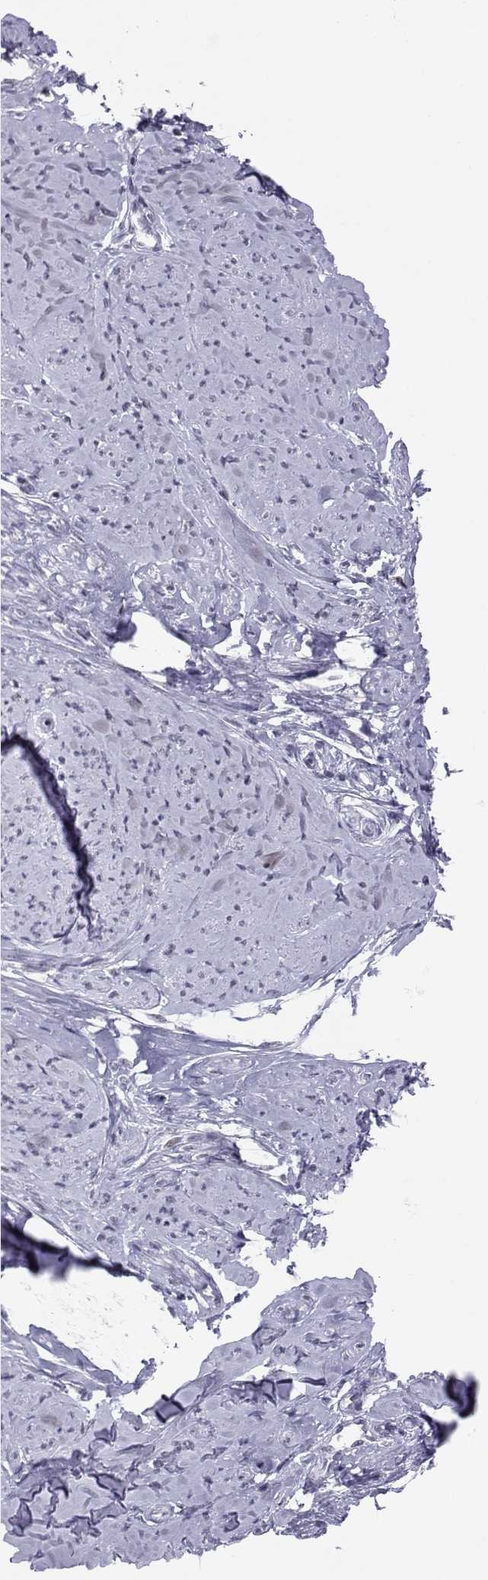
{"staining": {"intensity": "weak", "quantity": "<25%", "location": "nuclear"}, "tissue": "smooth muscle", "cell_type": "Smooth muscle cells", "image_type": "normal", "snomed": [{"axis": "morphology", "description": "Normal tissue, NOS"}, {"axis": "topography", "description": "Smooth muscle"}], "caption": "Smooth muscle cells are negative for protein expression in benign human smooth muscle. (Brightfield microscopy of DAB (3,3'-diaminobenzidine) immunohistochemistry (IHC) at high magnification).", "gene": "SIX6", "patient": {"sex": "female", "age": 48}}